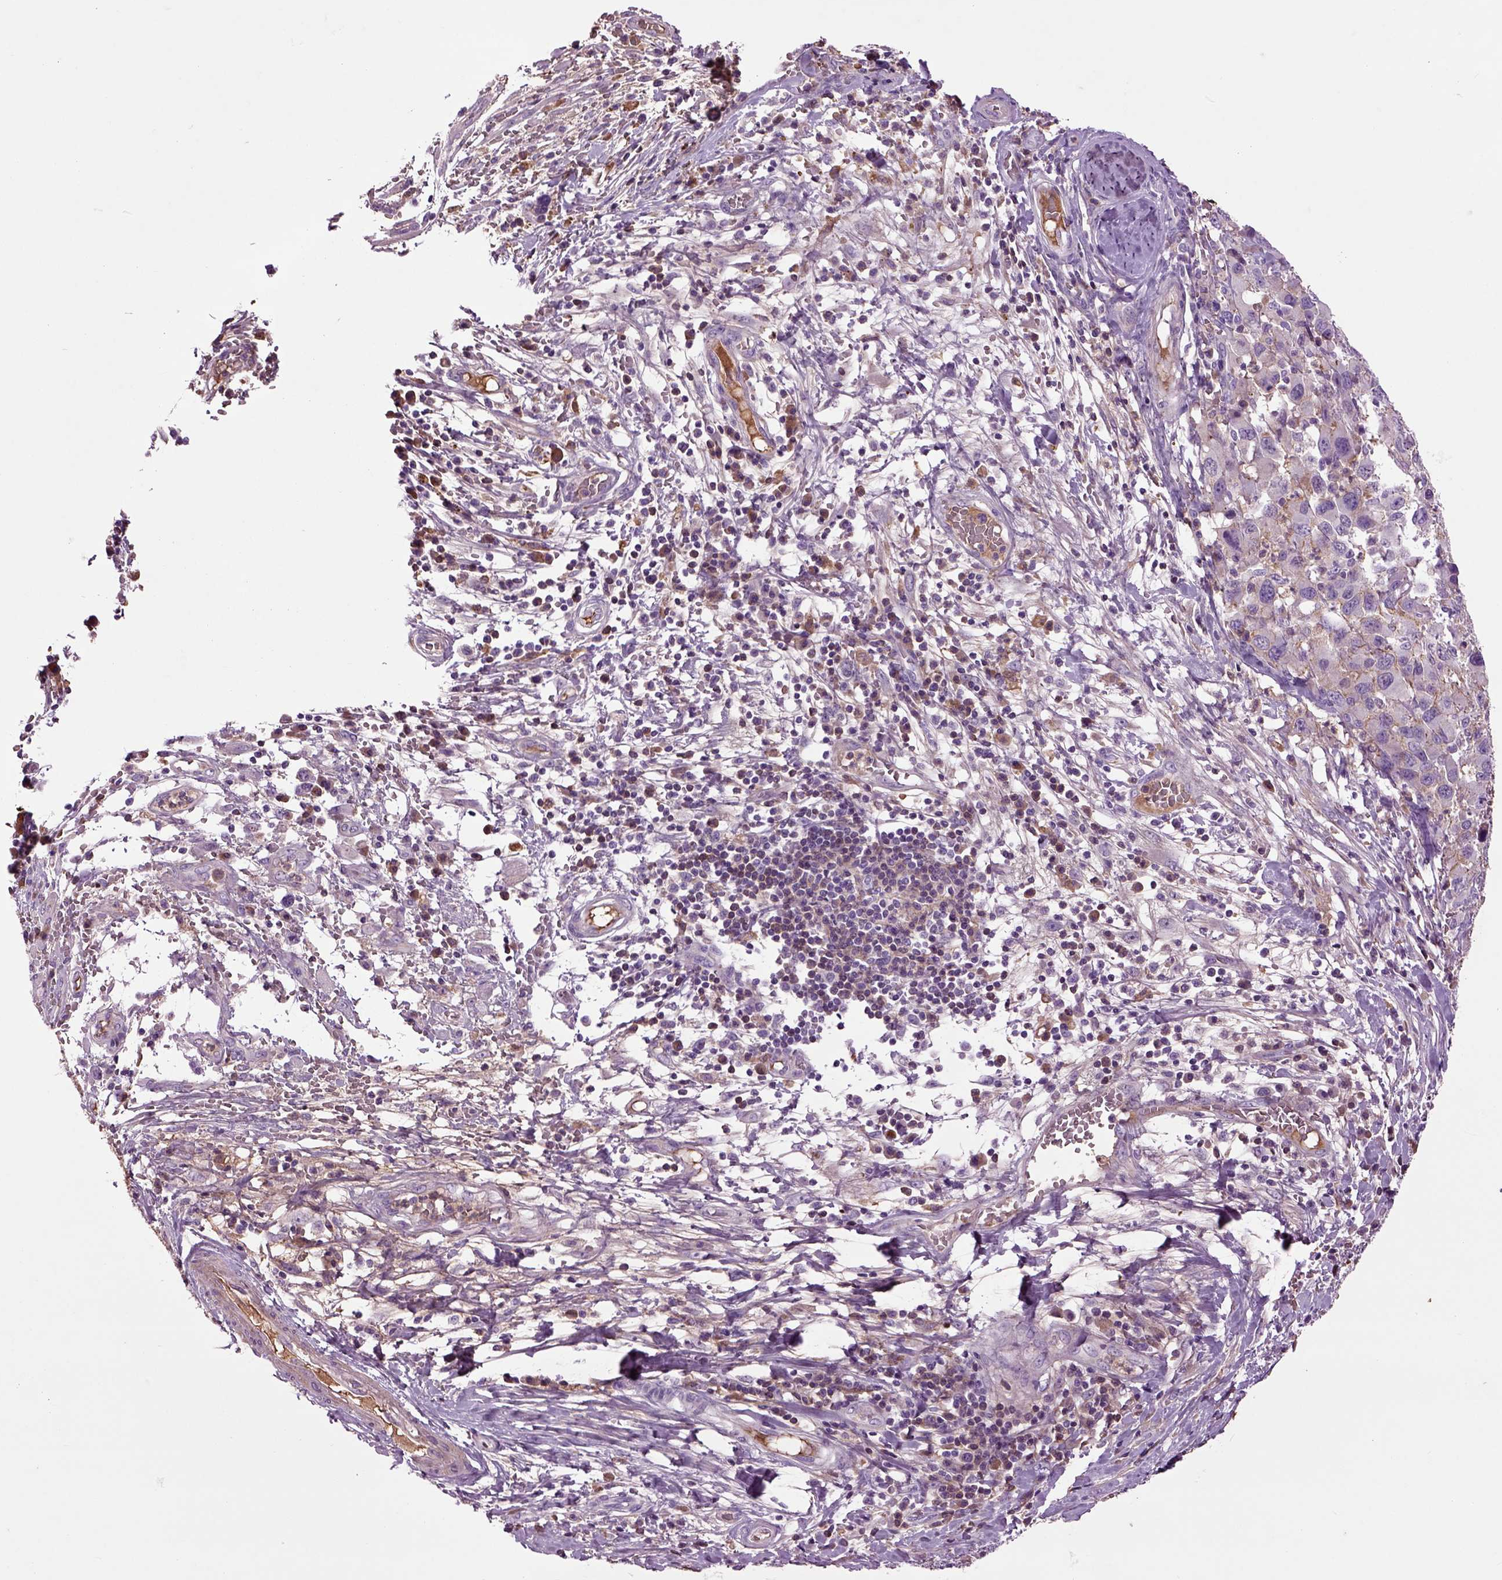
{"staining": {"intensity": "negative", "quantity": "none", "location": "none"}, "tissue": "melanoma", "cell_type": "Tumor cells", "image_type": "cancer", "snomed": [{"axis": "morphology", "description": "Malignant melanoma, NOS"}, {"axis": "topography", "description": "Skin"}], "caption": "Tumor cells show no significant protein positivity in melanoma.", "gene": "SPON1", "patient": {"sex": "female", "age": 91}}